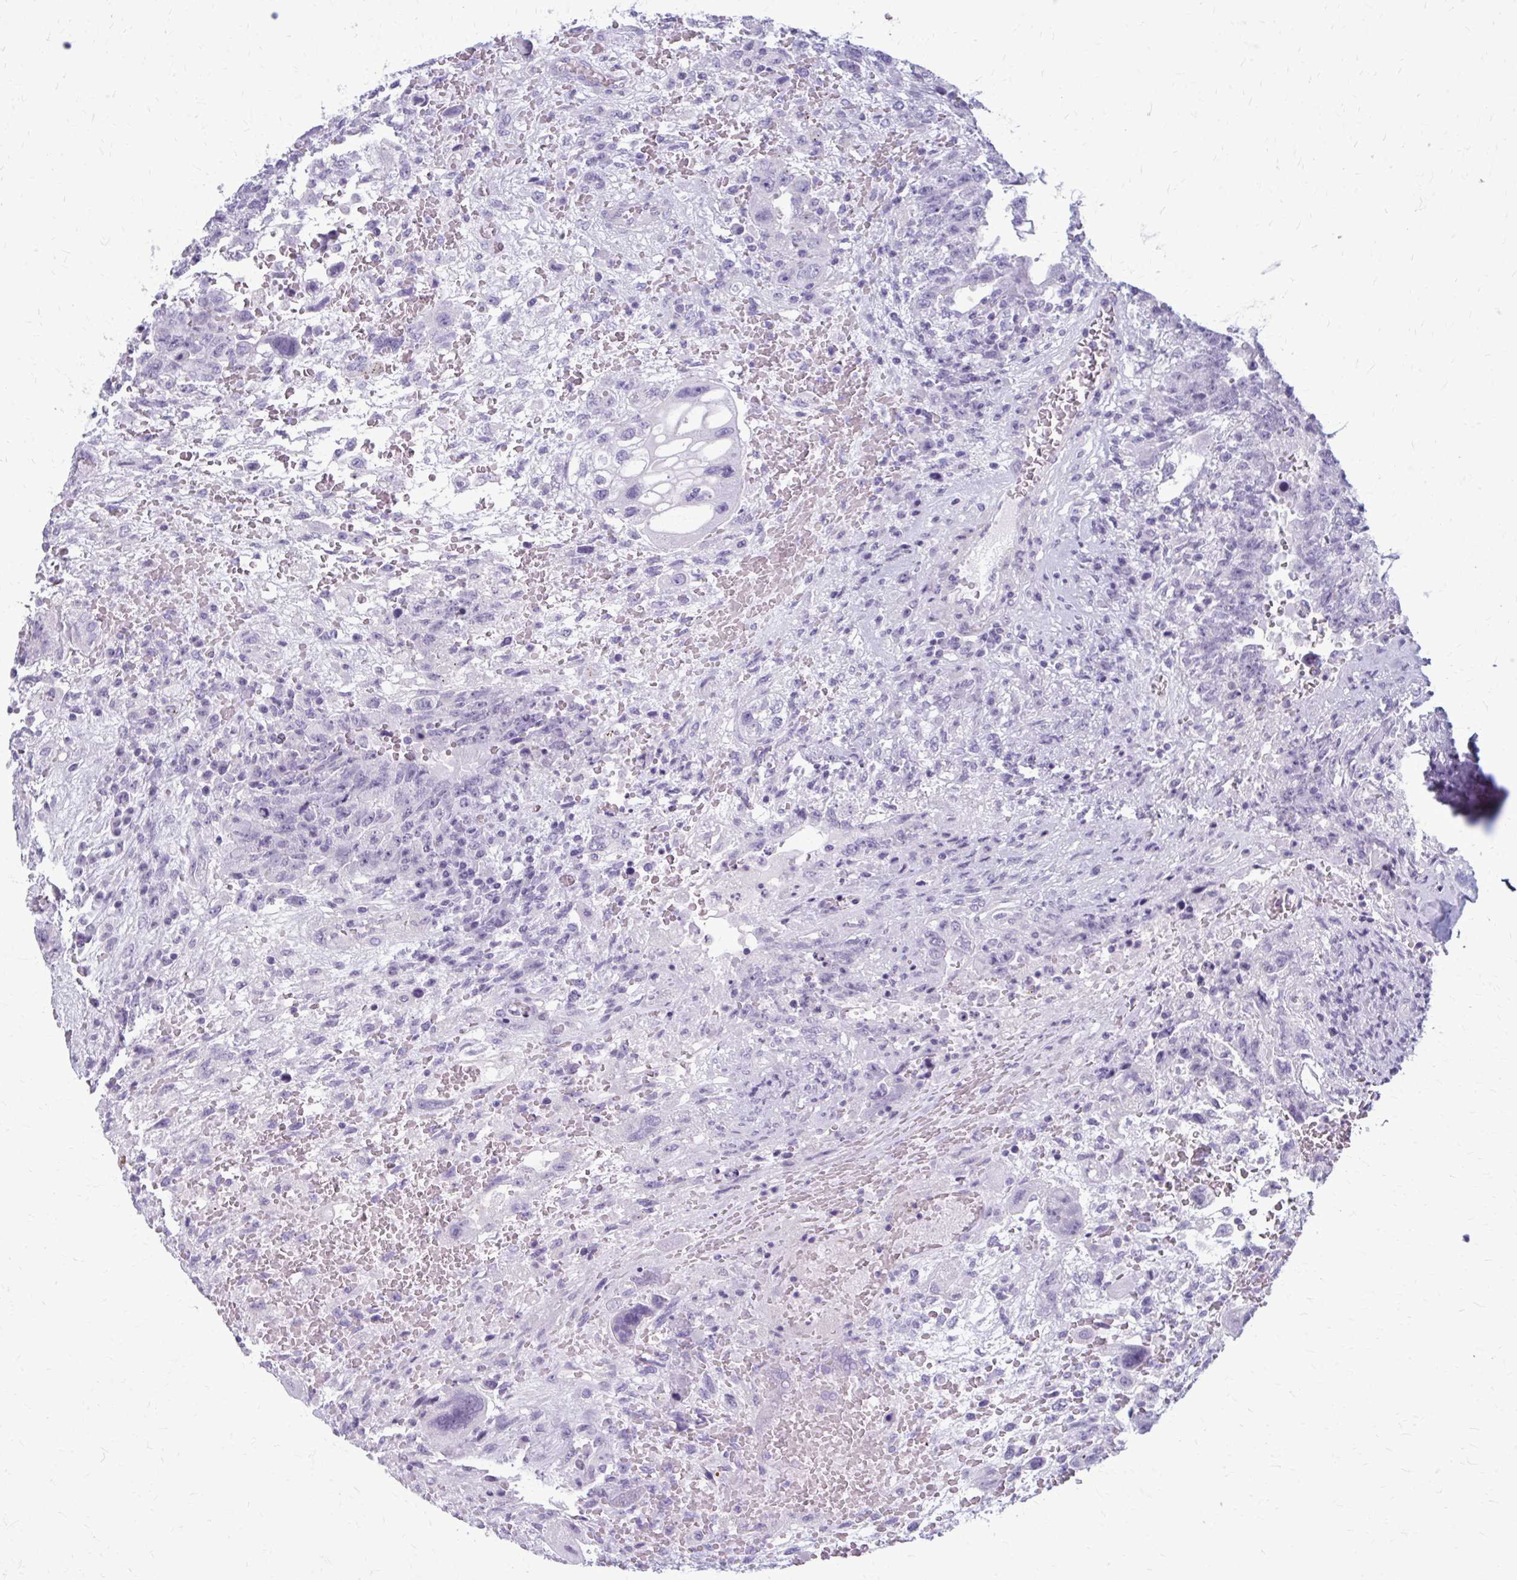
{"staining": {"intensity": "negative", "quantity": "none", "location": "none"}, "tissue": "testis cancer", "cell_type": "Tumor cells", "image_type": "cancer", "snomed": [{"axis": "morphology", "description": "Carcinoma, Embryonal, NOS"}, {"axis": "topography", "description": "Testis"}], "caption": "A photomicrograph of testis cancer (embryonal carcinoma) stained for a protein shows no brown staining in tumor cells.", "gene": "CASQ2", "patient": {"sex": "male", "age": 26}}